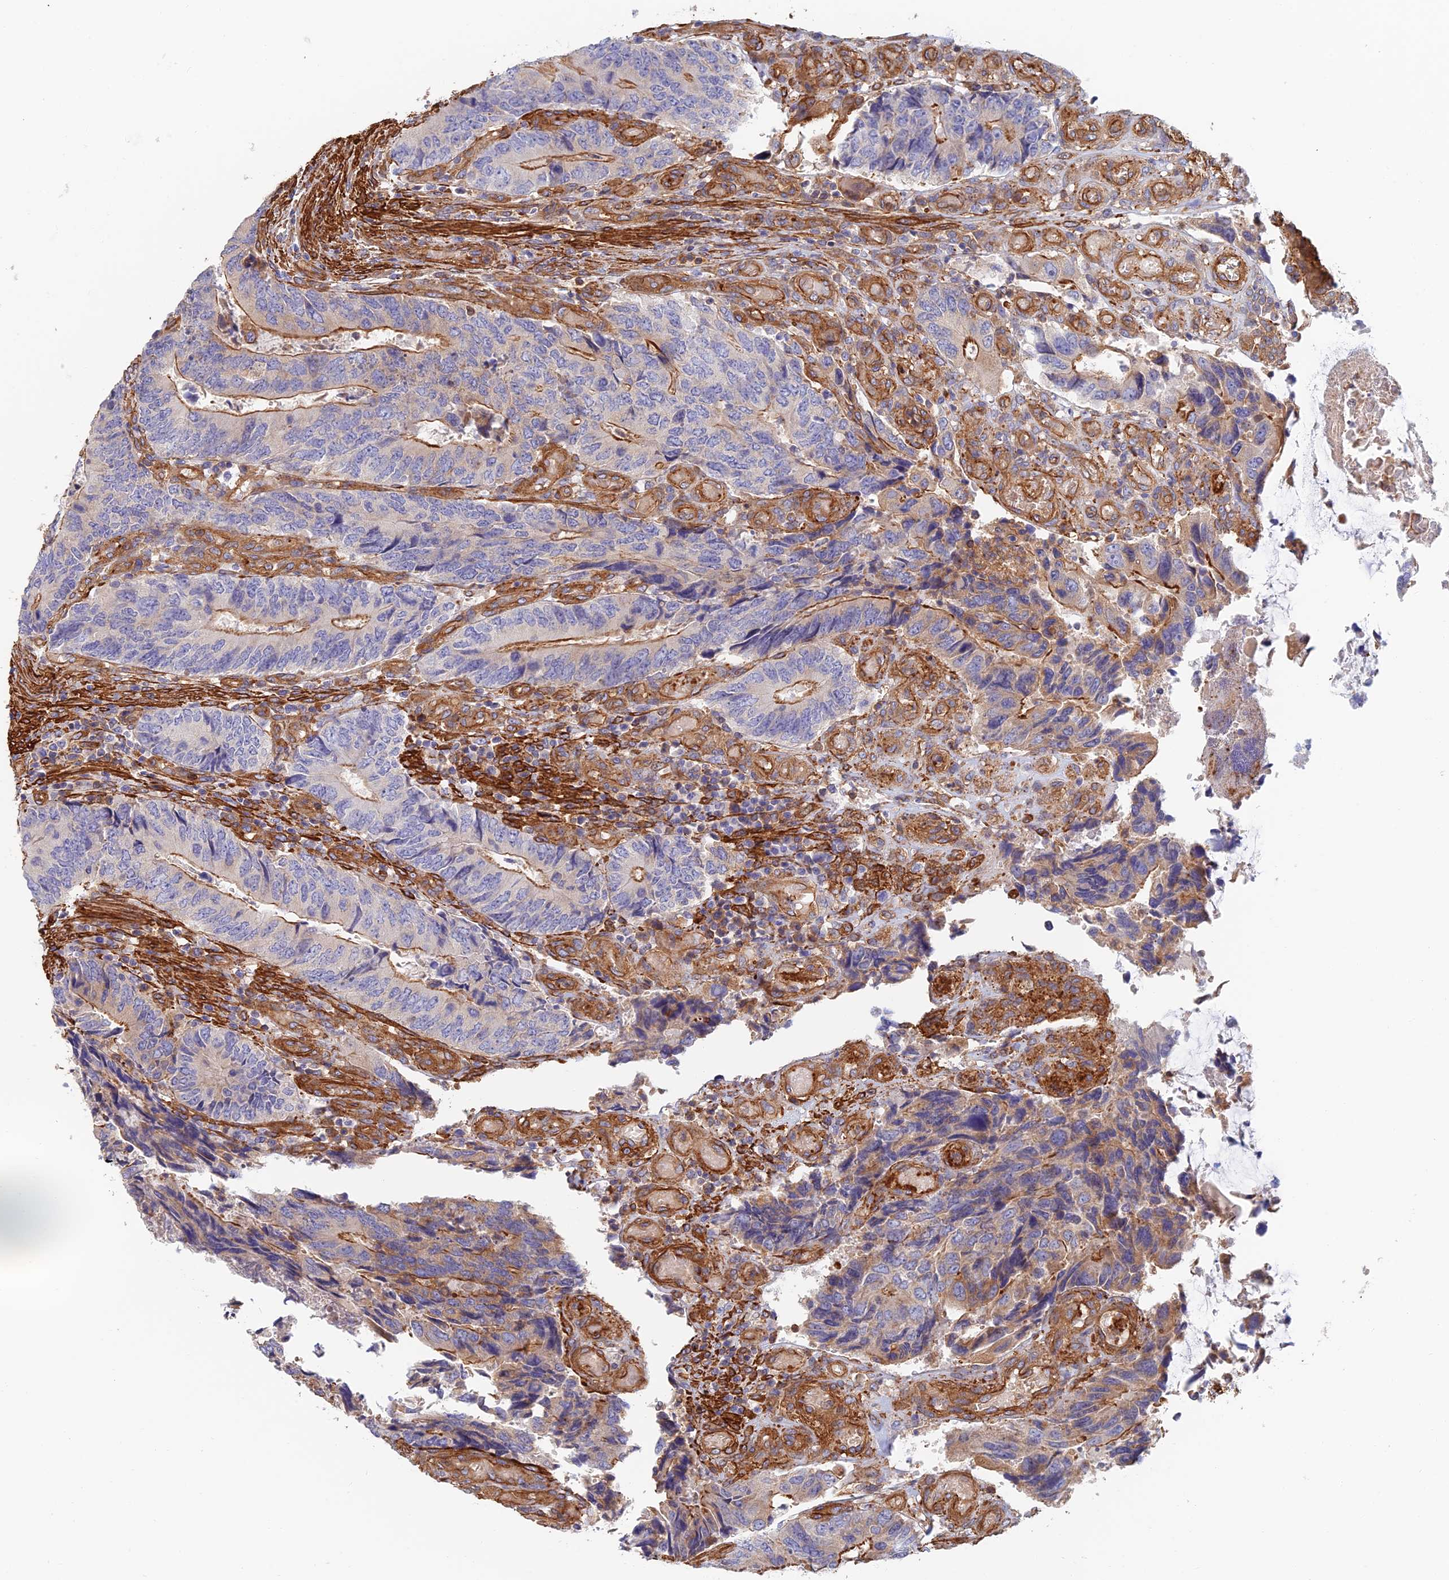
{"staining": {"intensity": "strong", "quantity": "25%-75%", "location": "cytoplasmic/membranous"}, "tissue": "colorectal cancer", "cell_type": "Tumor cells", "image_type": "cancer", "snomed": [{"axis": "morphology", "description": "Adenocarcinoma, NOS"}, {"axis": "topography", "description": "Colon"}], "caption": "A histopathology image of human adenocarcinoma (colorectal) stained for a protein demonstrates strong cytoplasmic/membranous brown staining in tumor cells. (DAB IHC, brown staining for protein, blue staining for nuclei).", "gene": "PAK4", "patient": {"sex": "male", "age": 87}}